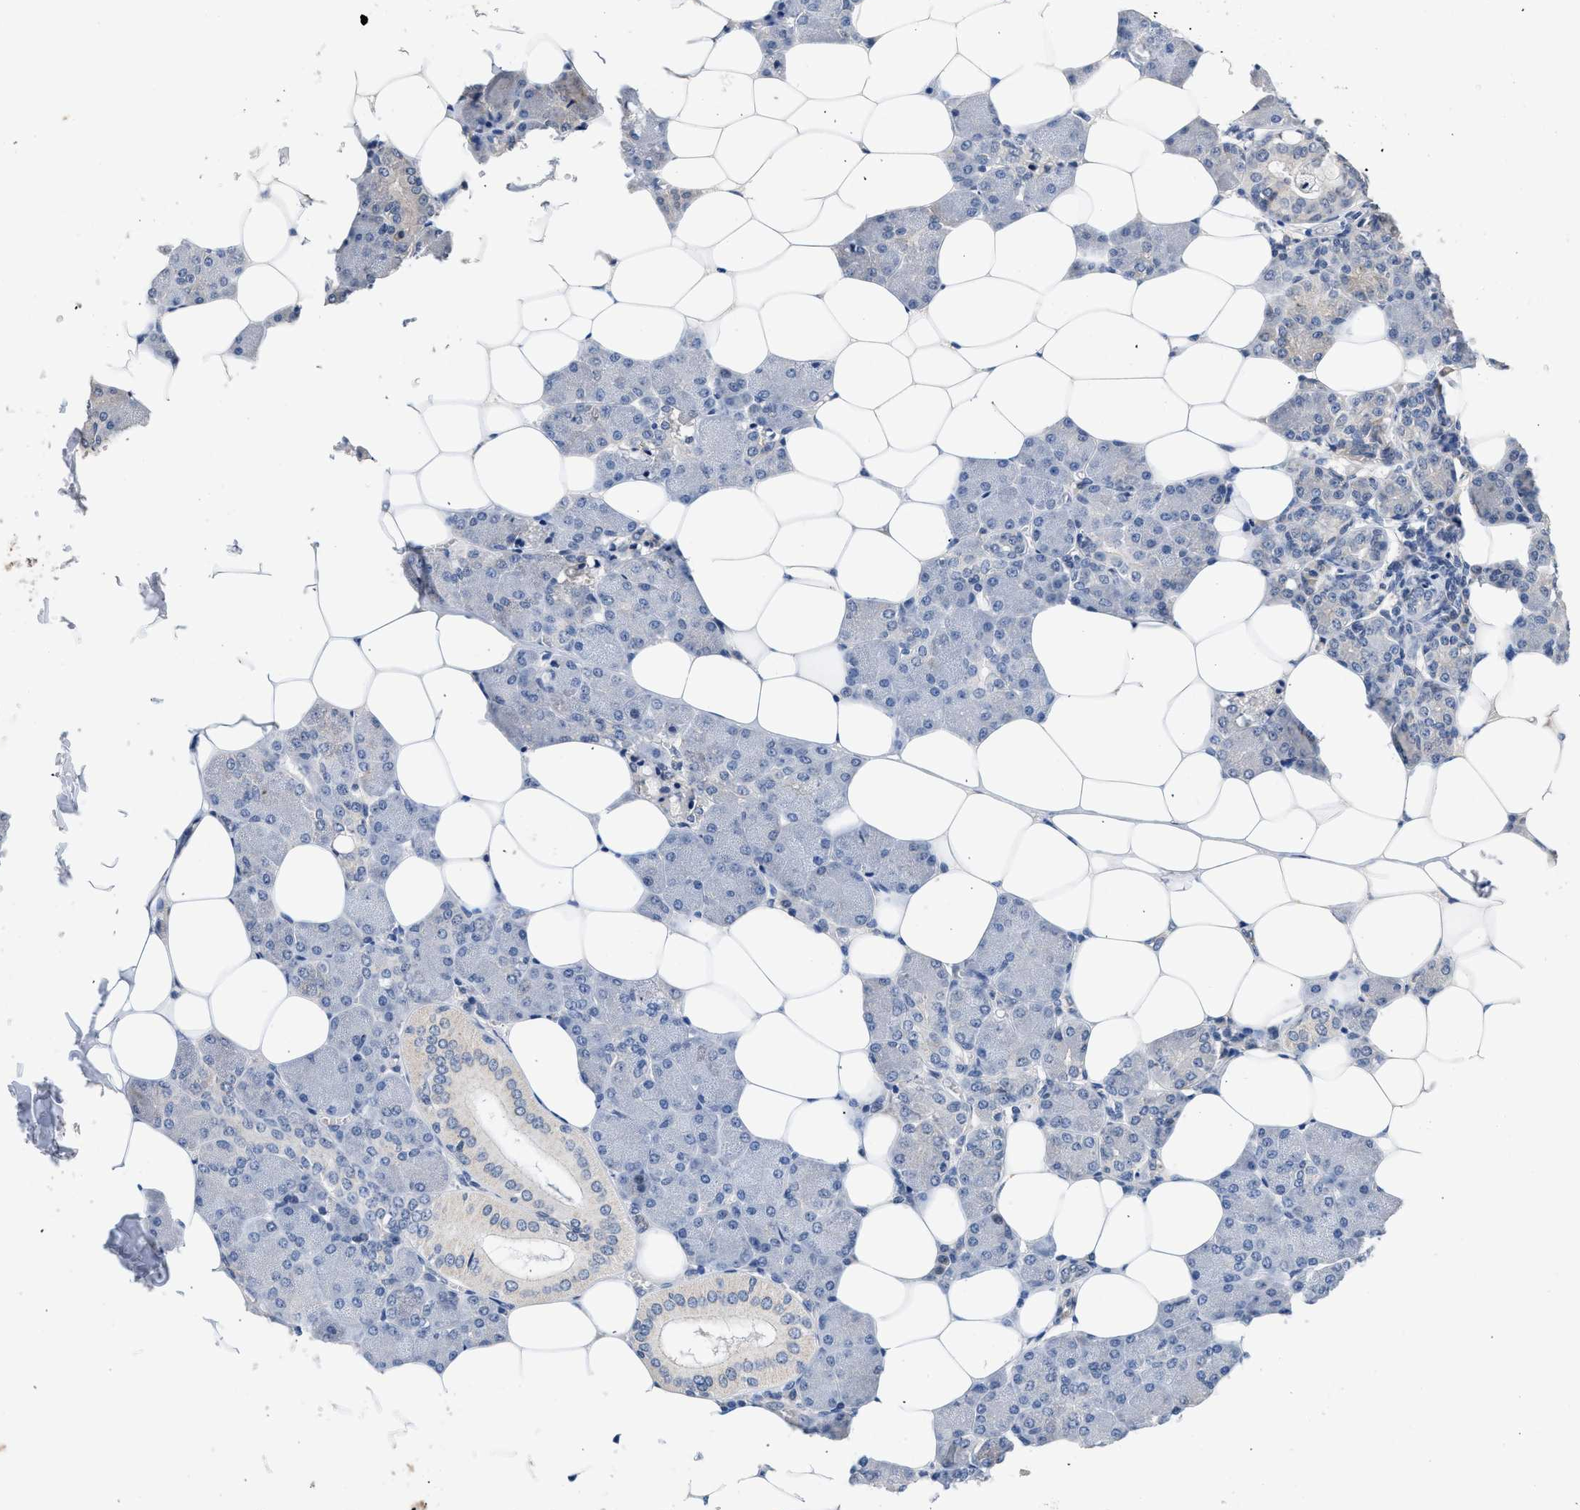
{"staining": {"intensity": "weak", "quantity": "<25%", "location": "cytoplasmic/membranous"}, "tissue": "salivary gland", "cell_type": "Glandular cells", "image_type": "normal", "snomed": [{"axis": "morphology", "description": "Normal tissue, NOS"}, {"axis": "morphology", "description": "Adenoma, NOS"}, {"axis": "topography", "description": "Salivary gland"}], "caption": "Immunohistochemical staining of benign salivary gland shows no significant staining in glandular cells.", "gene": "CSF3R", "patient": {"sex": "female", "age": 32}}